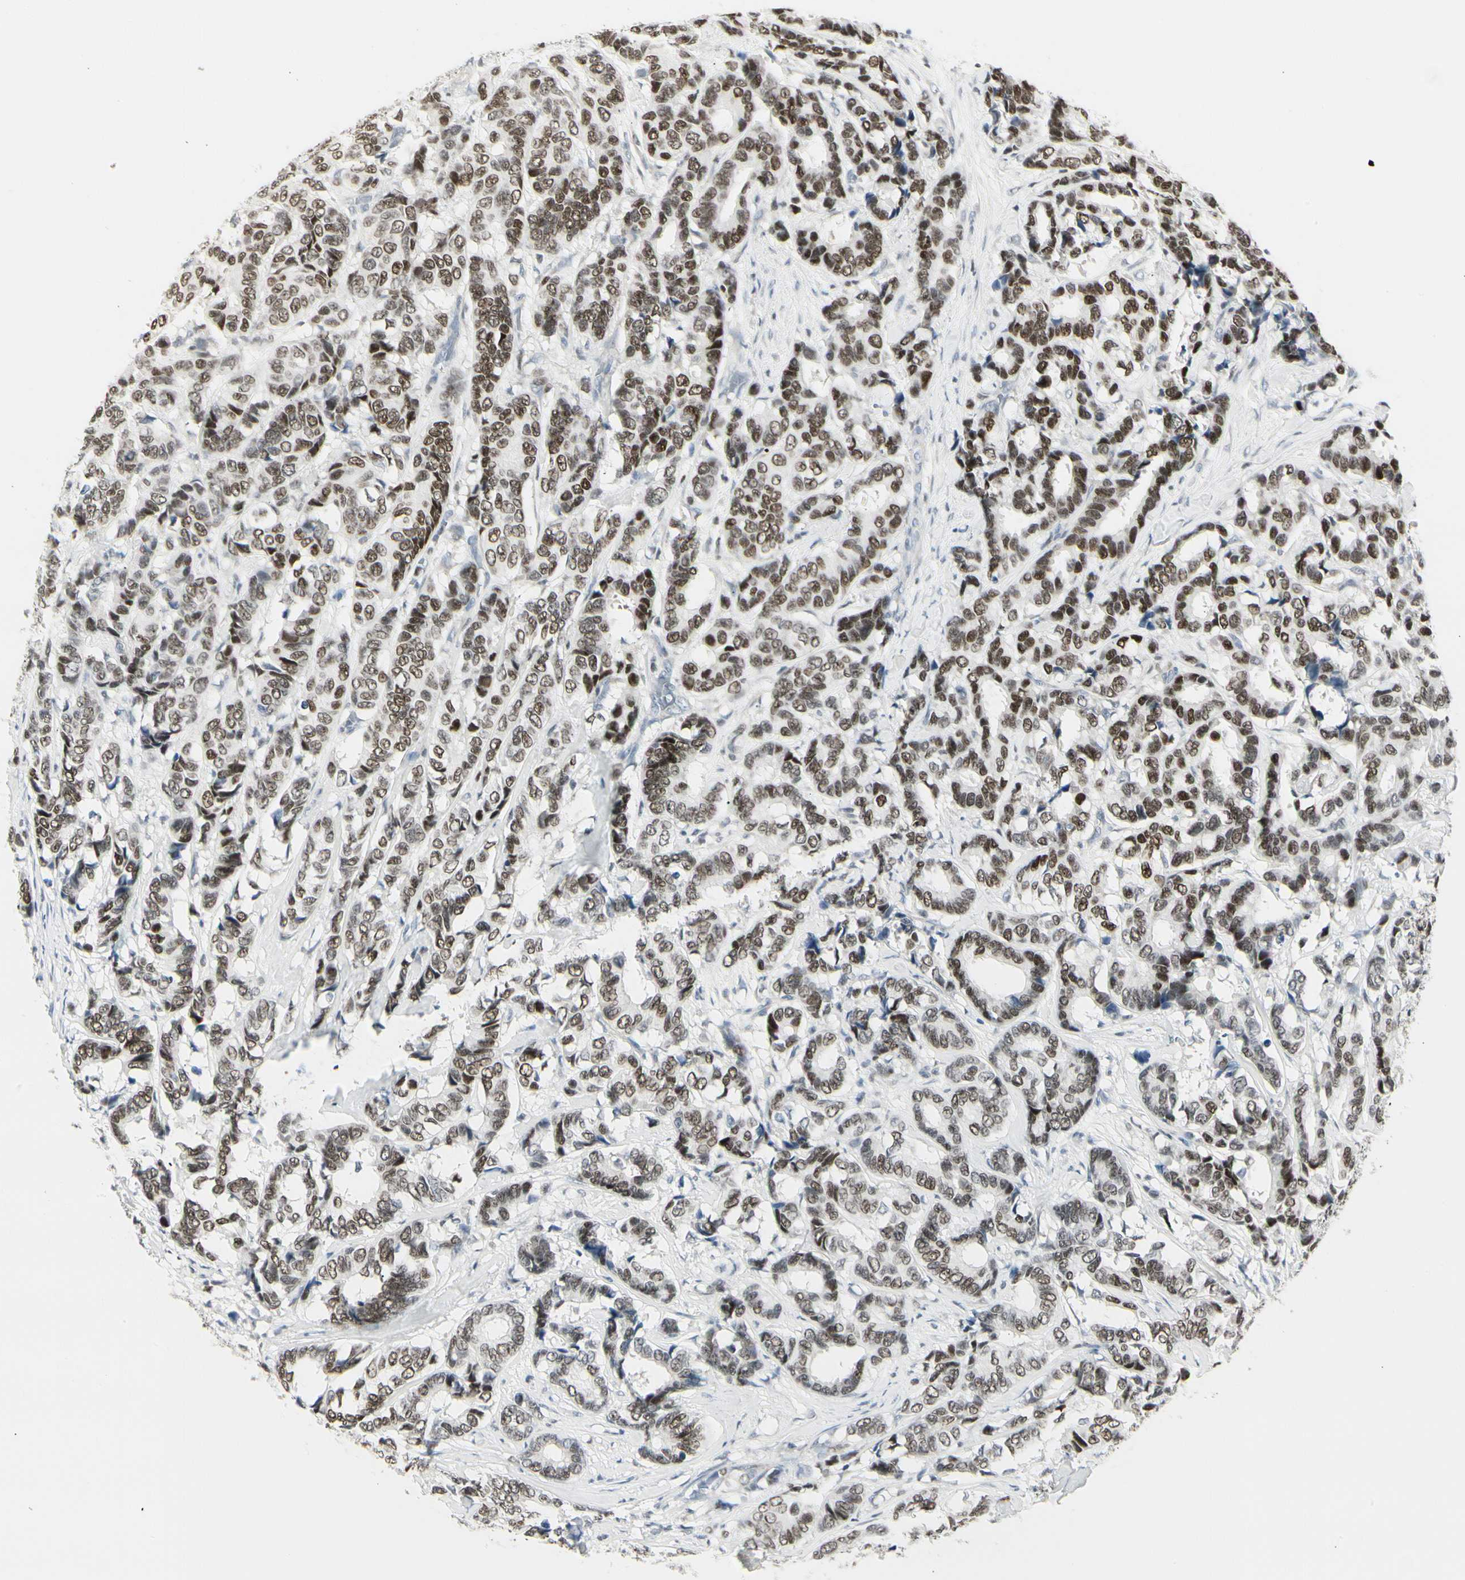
{"staining": {"intensity": "strong", "quantity": ">75%", "location": "nuclear"}, "tissue": "breast cancer", "cell_type": "Tumor cells", "image_type": "cancer", "snomed": [{"axis": "morphology", "description": "Duct carcinoma"}, {"axis": "topography", "description": "Breast"}], "caption": "Brown immunohistochemical staining in breast cancer (infiltrating ductal carcinoma) displays strong nuclear staining in approximately >75% of tumor cells.", "gene": "ZBTB7B", "patient": {"sex": "female", "age": 87}}